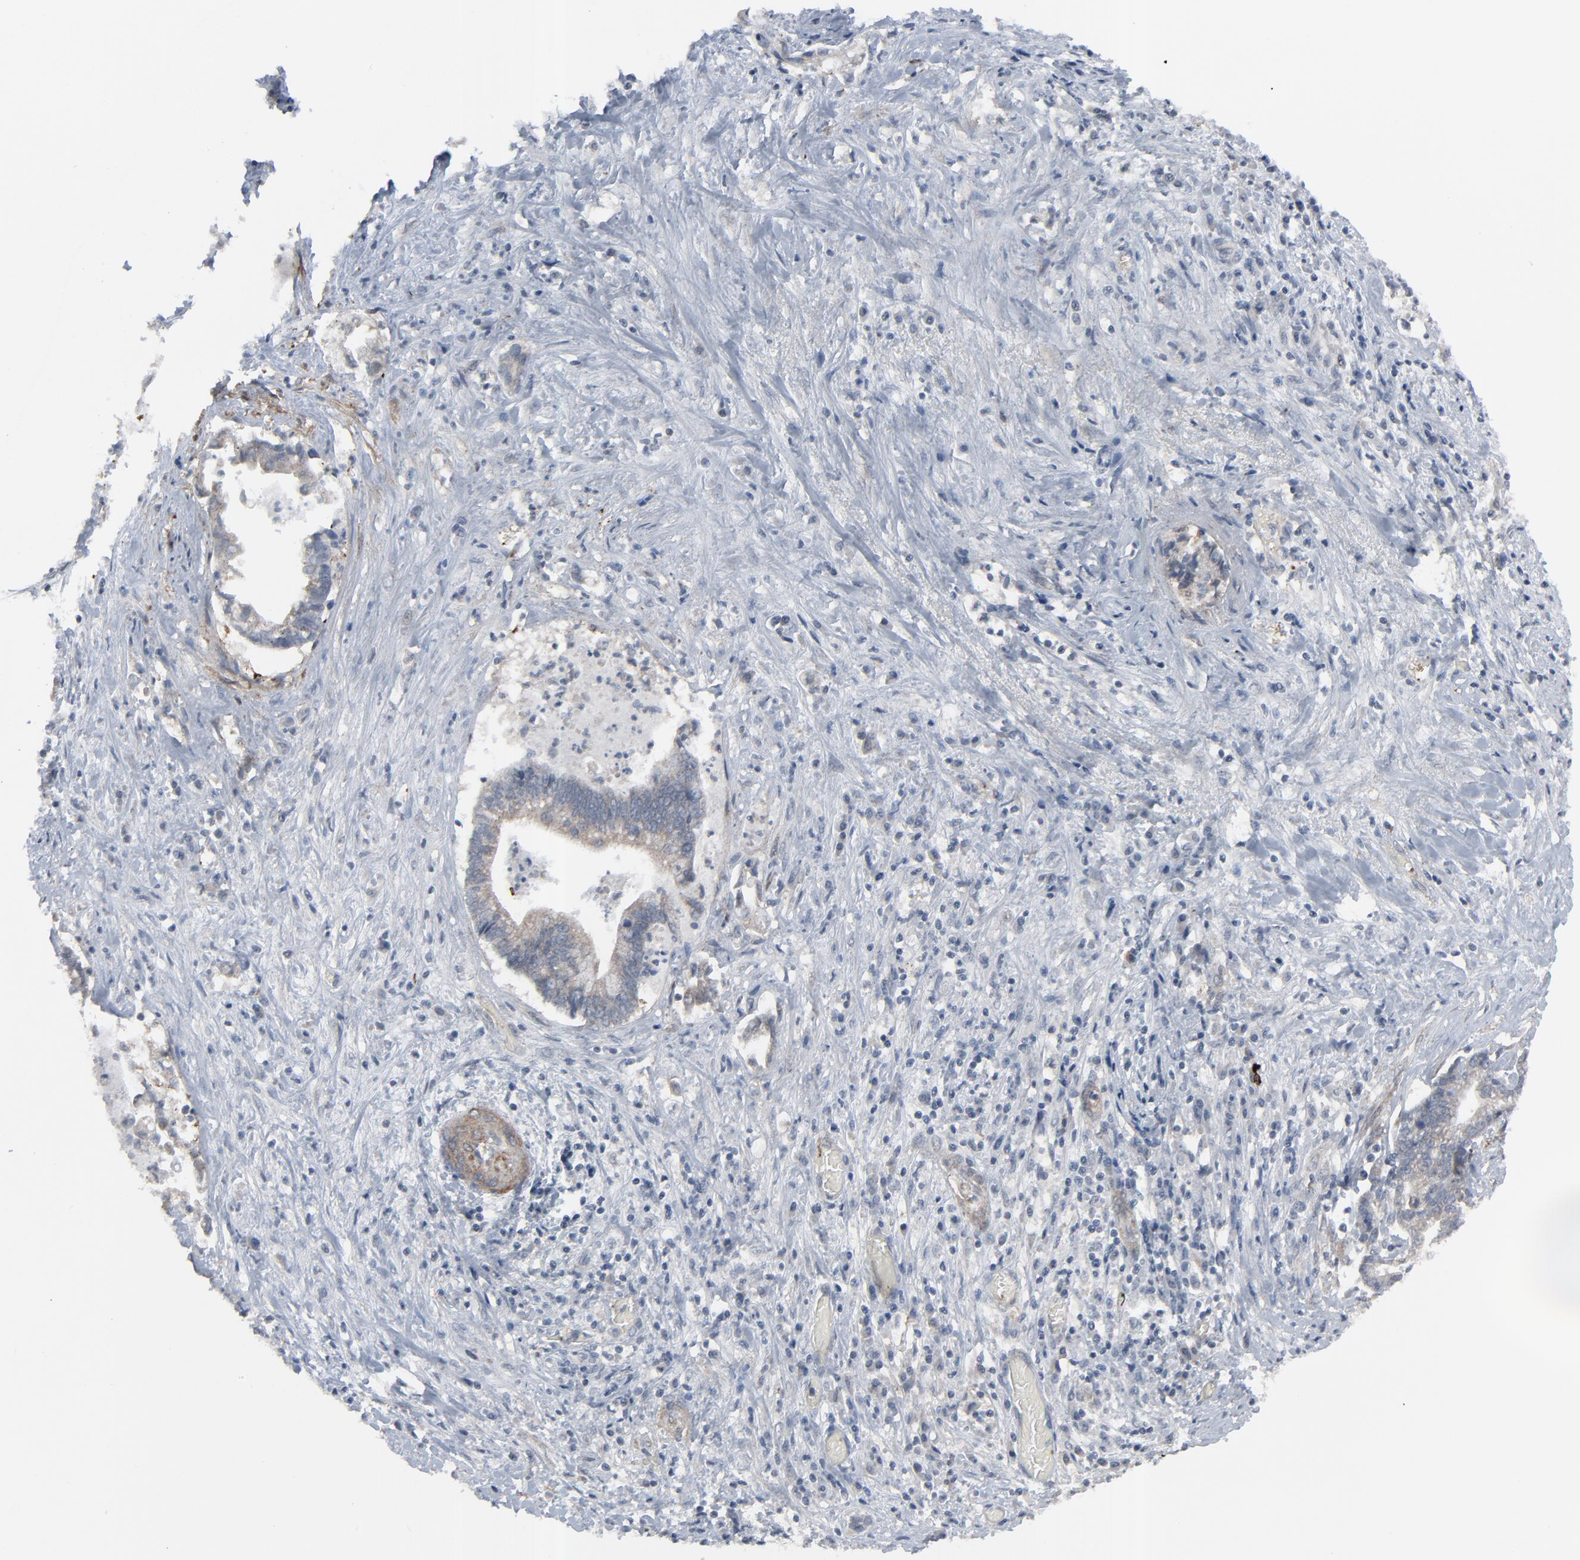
{"staining": {"intensity": "weak", "quantity": ">75%", "location": "cytoplasmic/membranous"}, "tissue": "liver cancer", "cell_type": "Tumor cells", "image_type": "cancer", "snomed": [{"axis": "morphology", "description": "Cholangiocarcinoma"}, {"axis": "topography", "description": "Liver"}], "caption": "Immunohistochemistry (IHC) micrograph of neoplastic tissue: human liver cancer stained using IHC reveals low levels of weak protein expression localized specifically in the cytoplasmic/membranous of tumor cells, appearing as a cytoplasmic/membranous brown color.", "gene": "NEUROD1", "patient": {"sex": "male", "age": 57}}